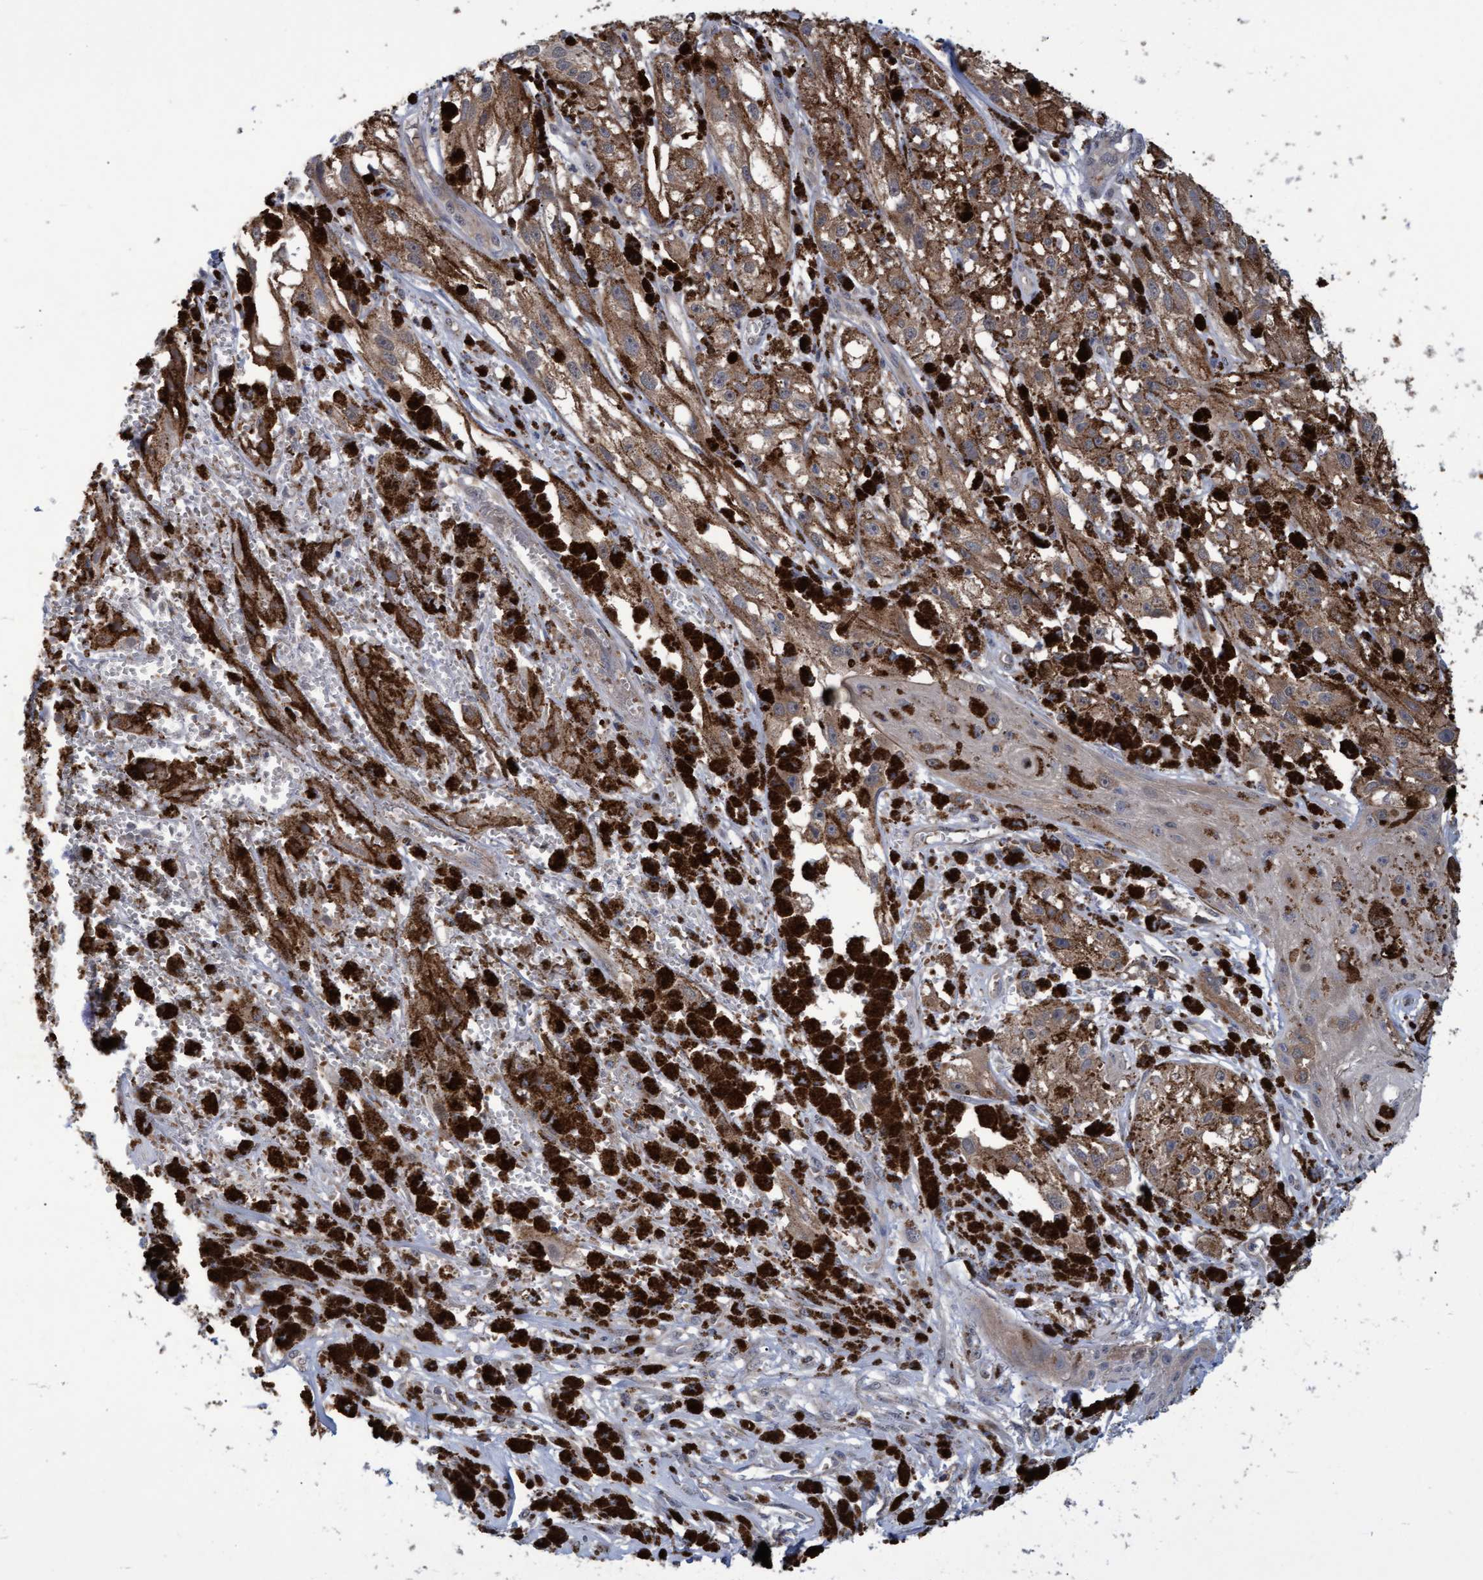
{"staining": {"intensity": "weak", "quantity": ">75%", "location": "cytoplasmic/membranous"}, "tissue": "melanoma", "cell_type": "Tumor cells", "image_type": "cancer", "snomed": [{"axis": "morphology", "description": "Malignant melanoma, NOS"}, {"axis": "topography", "description": "Skin"}], "caption": "Weak cytoplasmic/membranous staining for a protein is identified in approximately >75% of tumor cells of melanoma using IHC.", "gene": "NAA15", "patient": {"sex": "male", "age": 88}}